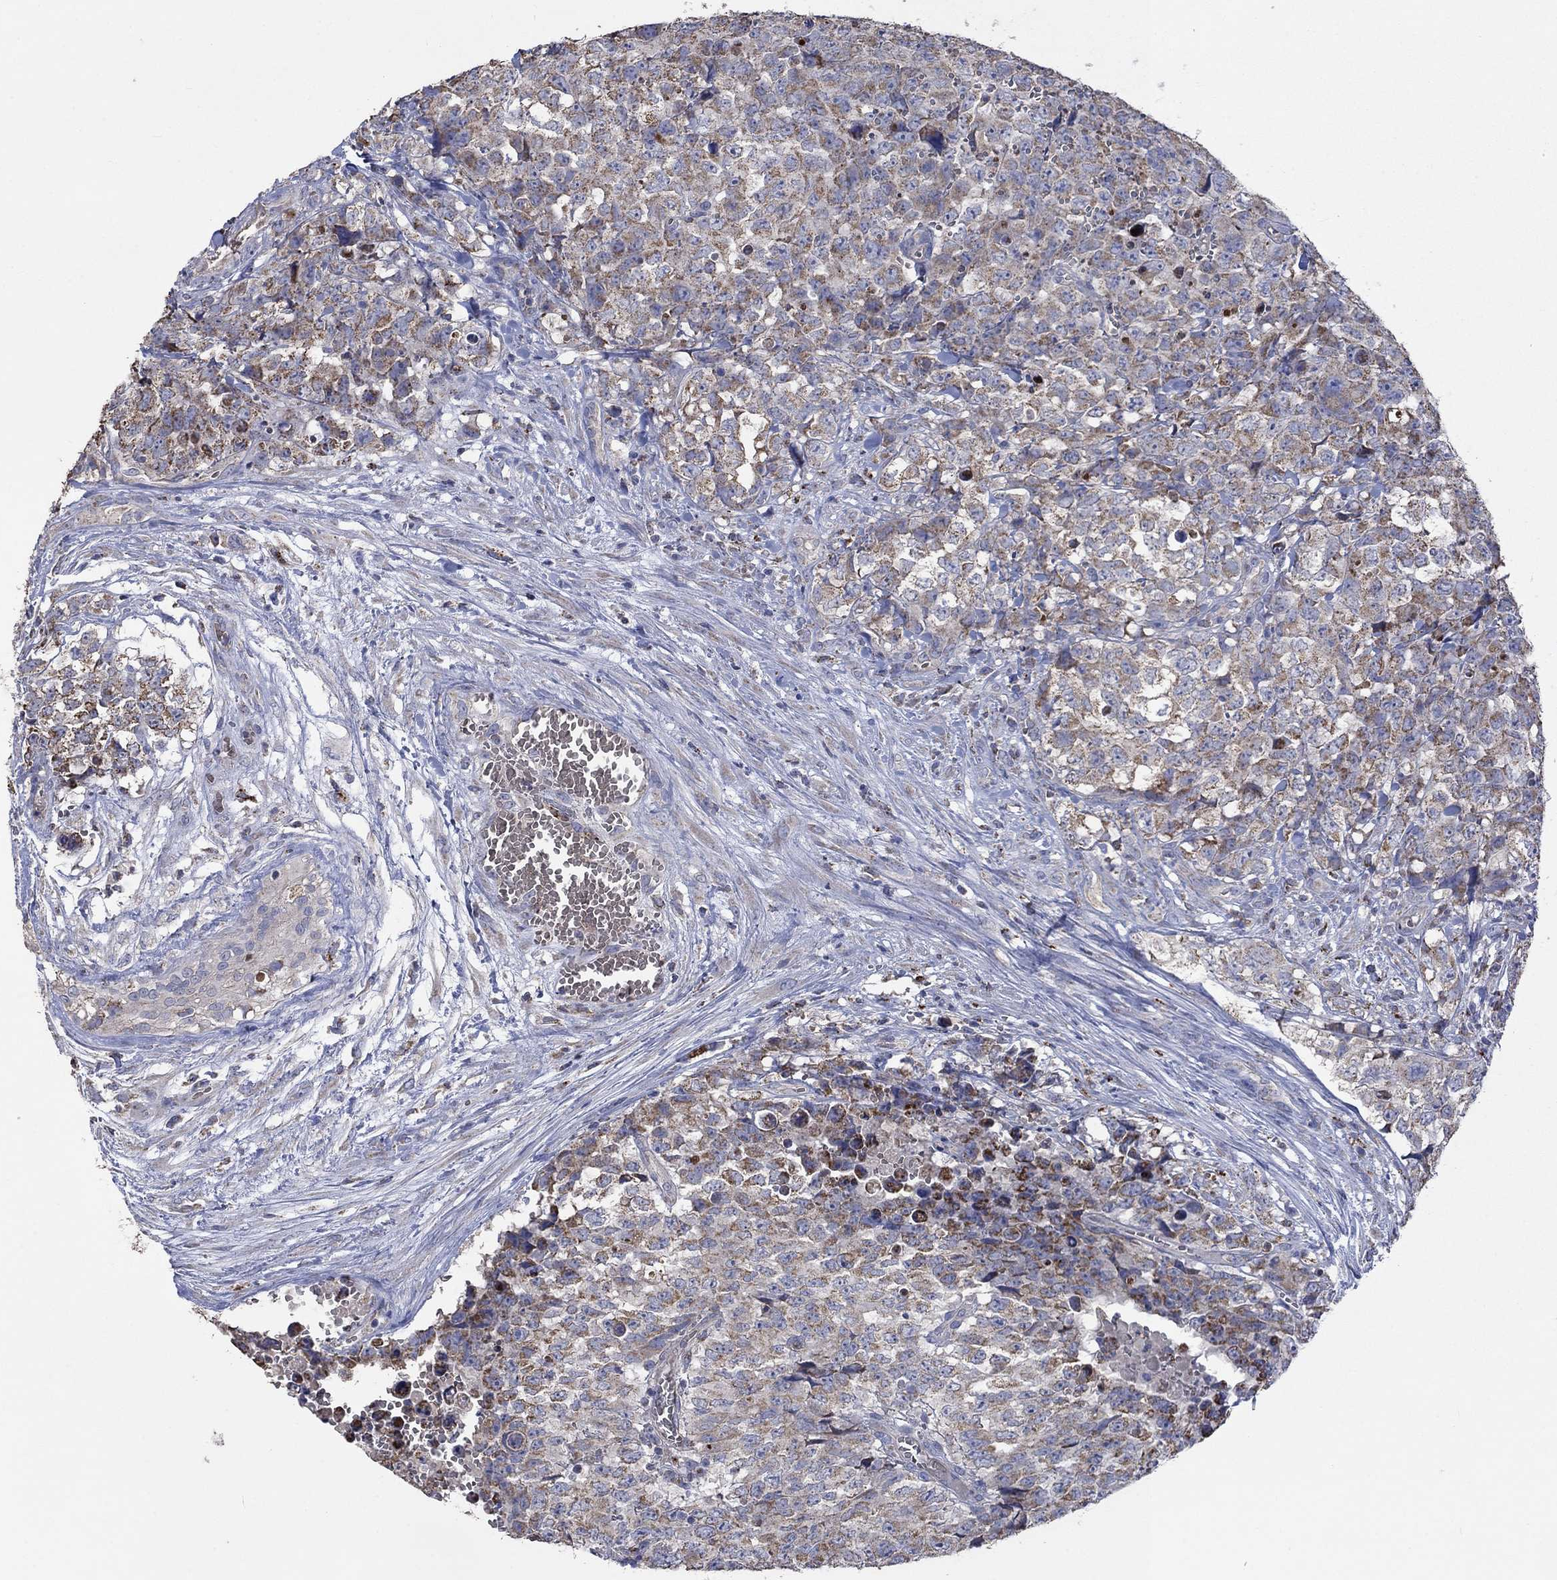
{"staining": {"intensity": "weak", "quantity": ">75%", "location": "cytoplasmic/membranous"}, "tissue": "testis cancer", "cell_type": "Tumor cells", "image_type": "cancer", "snomed": [{"axis": "morphology", "description": "Carcinoma, Embryonal, NOS"}, {"axis": "topography", "description": "Testis"}], "caption": "A high-resolution histopathology image shows immunohistochemistry staining of testis embryonal carcinoma, which displays weak cytoplasmic/membranous expression in approximately >75% of tumor cells.", "gene": "UGT8", "patient": {"sex": "male", "age": 23}}